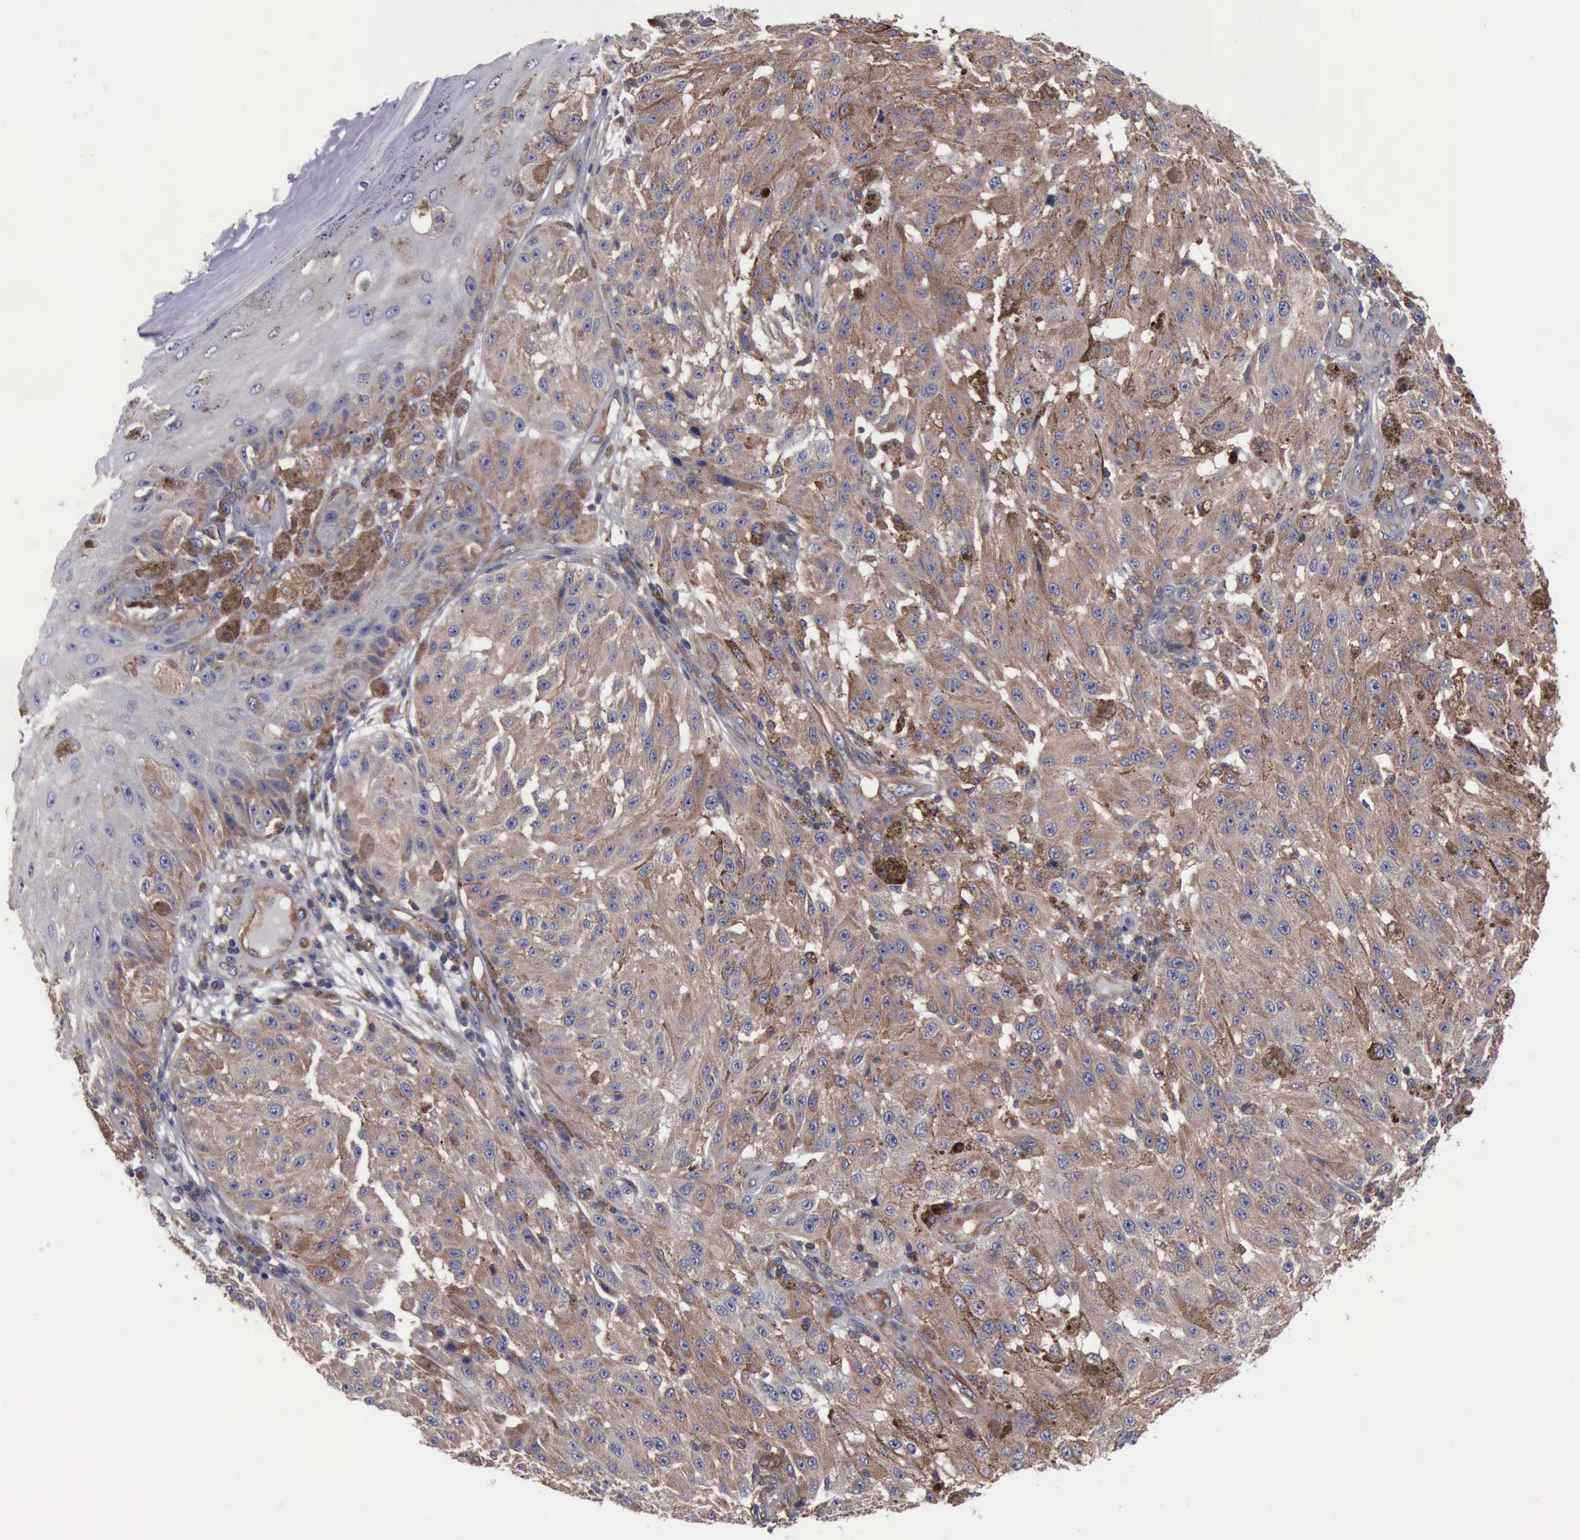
{"staining": {"intensity": "moderate", "quantity": ">75%", "location": "cytoplasmic/membranous"}, "tissue": "melanoma", "cell_type": "Tumor cells", "image_type": "cancer", "snomed": [{"axis": "morphology", "description": "Malignant melanoma, NOS"}, {"axis": "topography", "description": "Skin"}], "caption": "Melanoma stained with DAB immunohistochemistry reveals medium levels of moderate cytoplasmic/membranous positivity in about >75% of tumor cells.", "gene": "FLNA", "patient": {"sex": "female", "age": 64}}